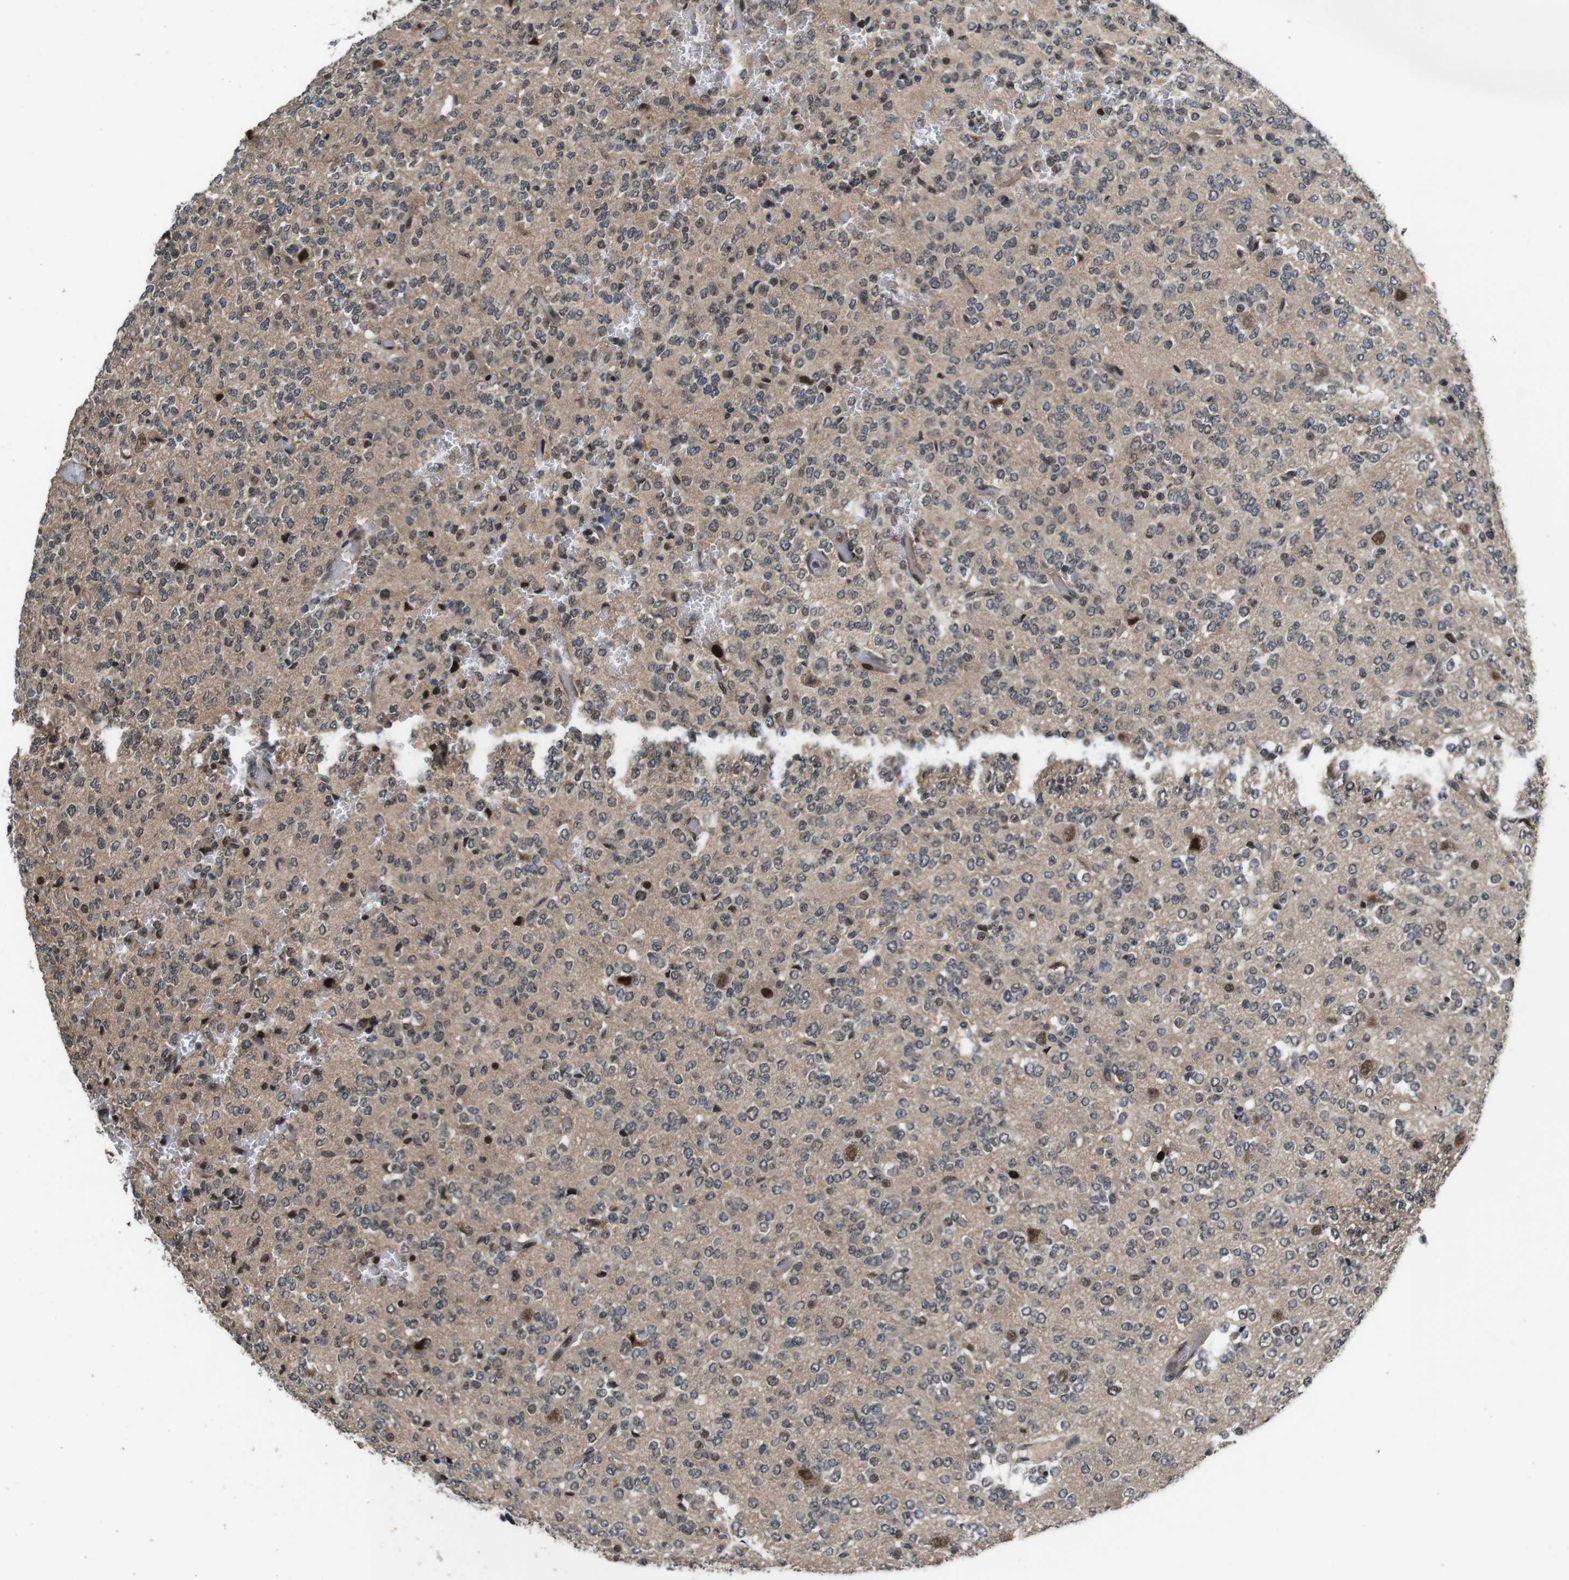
{"staining": {"intensity": "weak", "quantity": ">75%", "location": "cytoplasmic/membranous,nuclear"}, "tissue": "glioma", "cell_type": "Tumor cells", "image_type": "cancer", "snomed": [{"axis": "morphology", "description": "Glioma, malignant, Low grade"}, {"axis": "topography", "description": "Brain"}], "caption": "Approximately >75% of tumor cells in human glioma display weak cytoplasmic/membranous and nuclear protein staining as visualized by brown immunohistochemical staining.", "gene": "ZBTB46", "patient": {"sex": "male", "age": 38}}